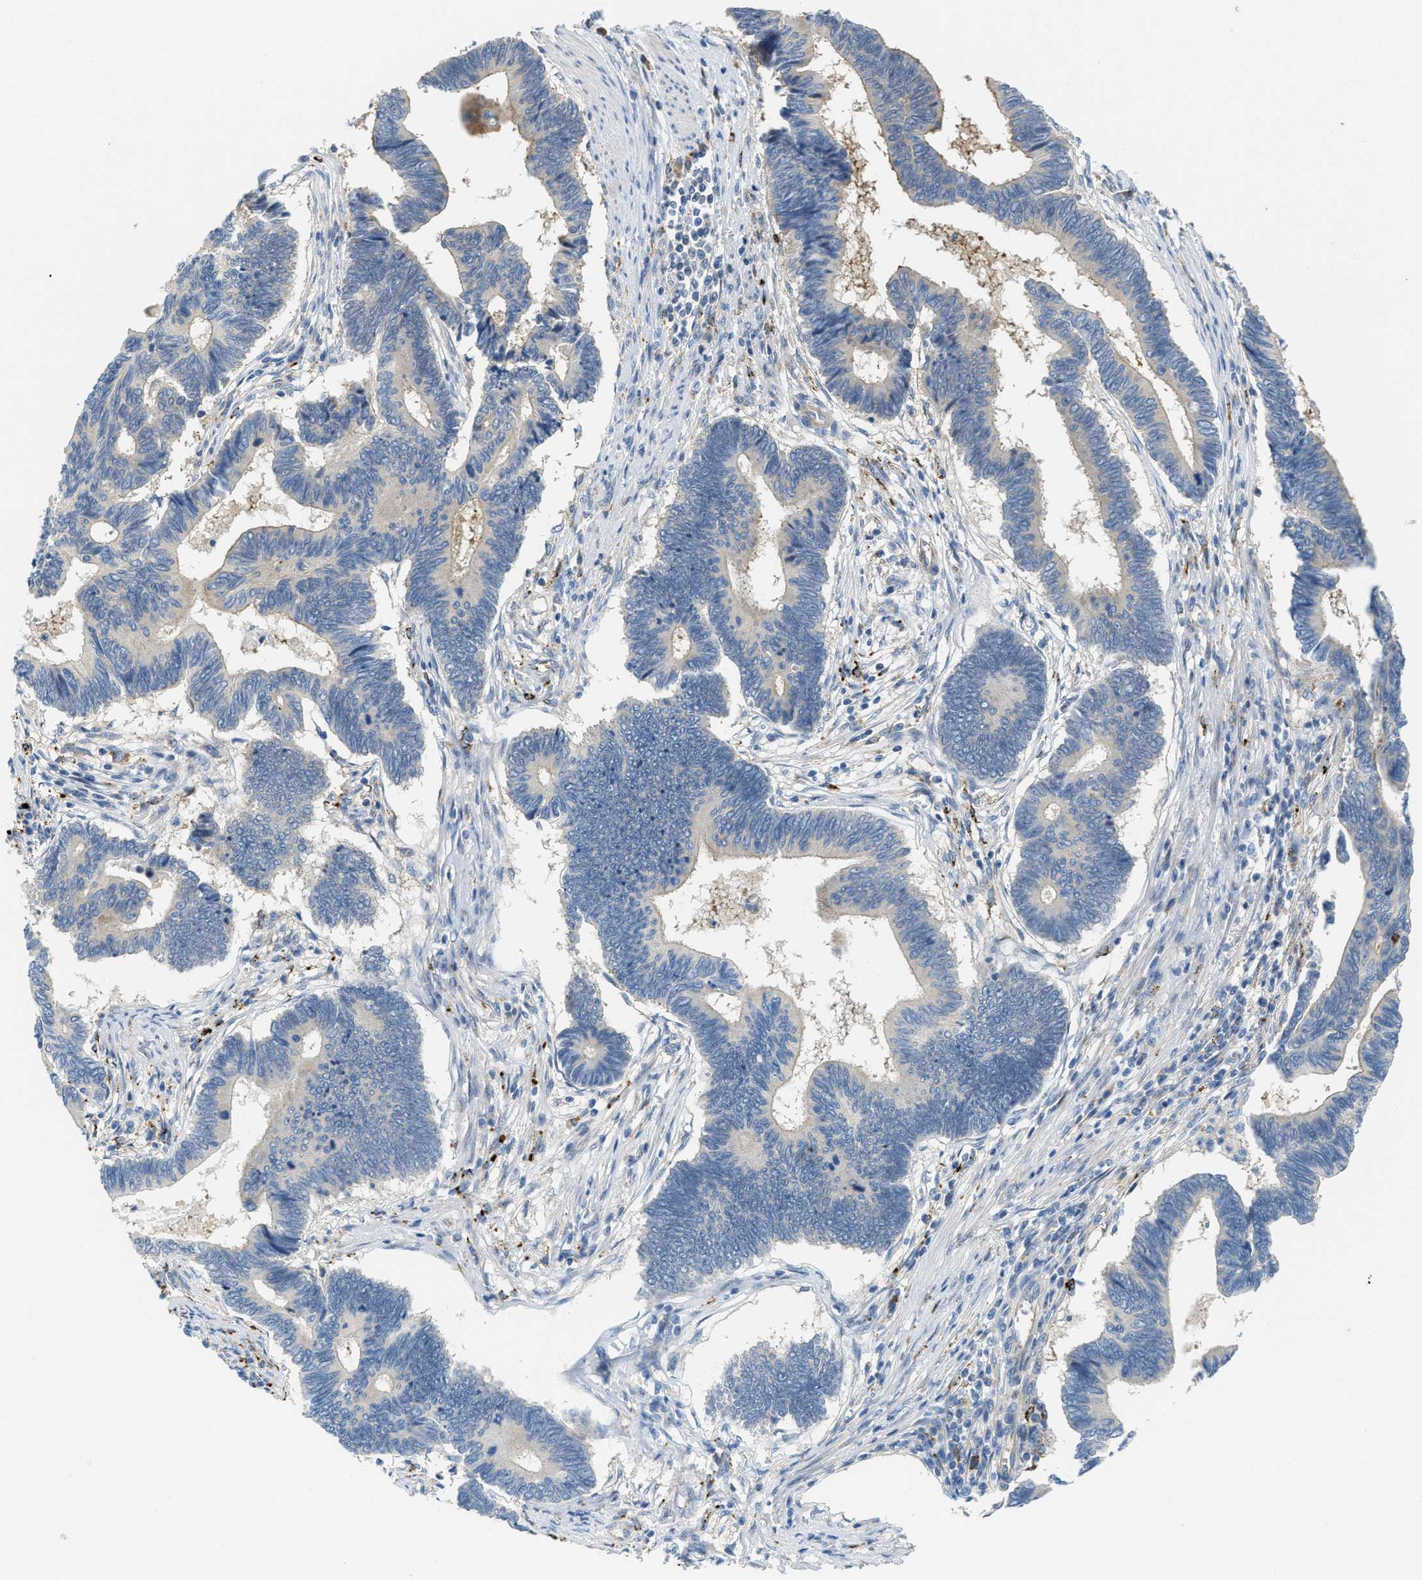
{"staining": {"intensity": "weak", "quantity": "<25%", "location": "cytoplasmic/membranous"}, "tissue": "pancreatic cancer", "cell_type": "Tumor cells", "image_type": "cancer", "snomed": [{"axis": "morphology", "description": "Adenocarcinoma, NOS"}, {"axis": "topography", "description": "Pancreas"}], "caption": "This is a photomicrograph of immunohistochemistry staining of adenocarcinoma (pancreatic), which shows no positivity in tumor cells.", "gene": "KLHDC10", "patient": {"sex": "female", "age": 70}}